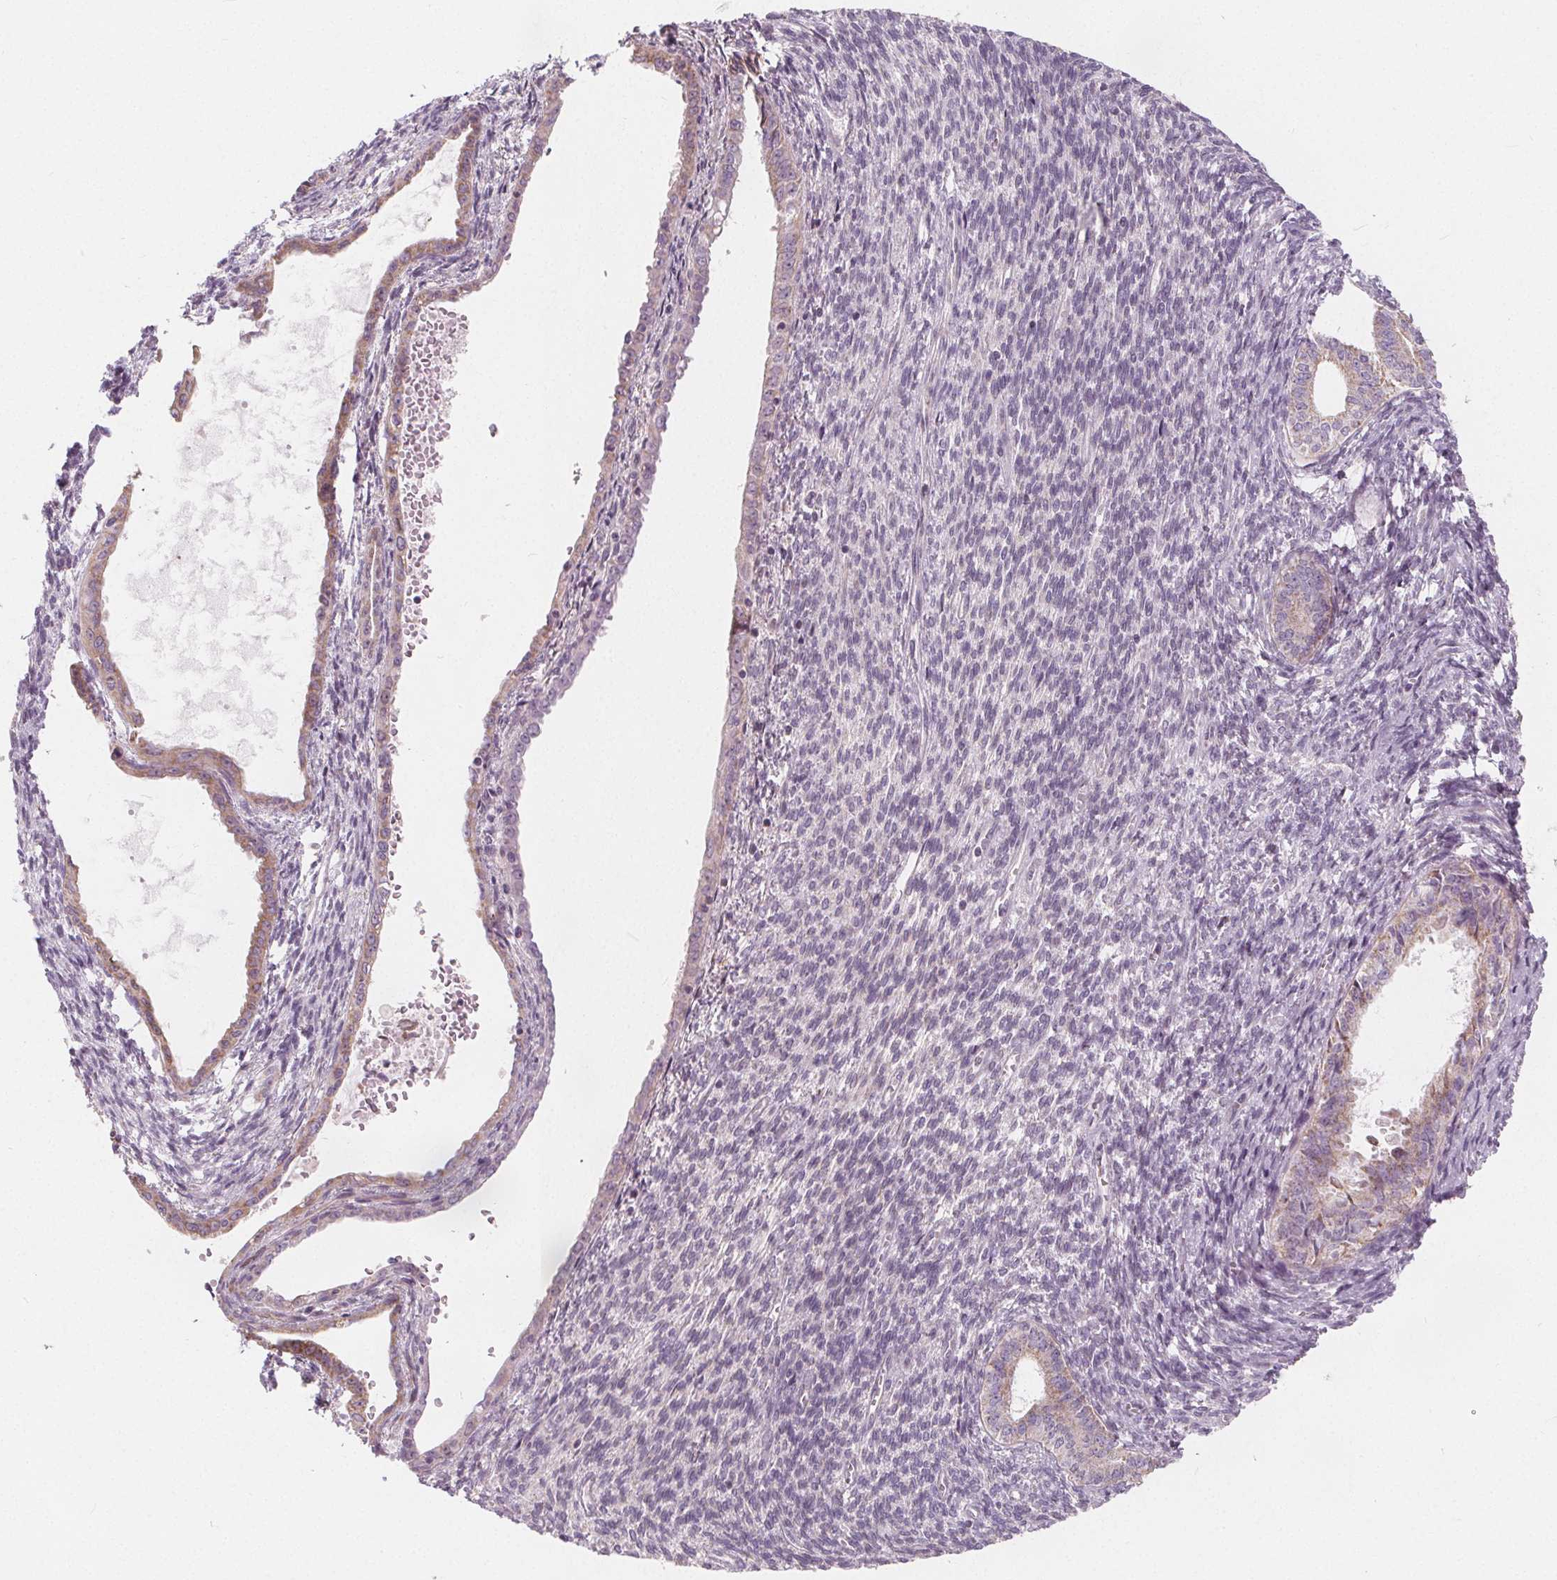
{"staining": {"intensity": "negative", "quantity": "none", "location": "none"}, "tissue": "endometrial cancer", "cell_type": "Tumor cells", "image_type": "cancer", "snomed": [{"axis": "morphology", "description": "Adenocarcinoma, NOS"}, {"axis": "topography", "description": "Endometrium"}], "caption": "Immunohistochemistry photomicrograph of neoplastic tissue: endometrial cancer (adenocarcinoma) stained with DAB (3,3'-diaminobenzidine) exhibits no significant protein expression in tumor cells.", "gene": "NUP210L", "patient": {"sex": "female", "age": 86}}